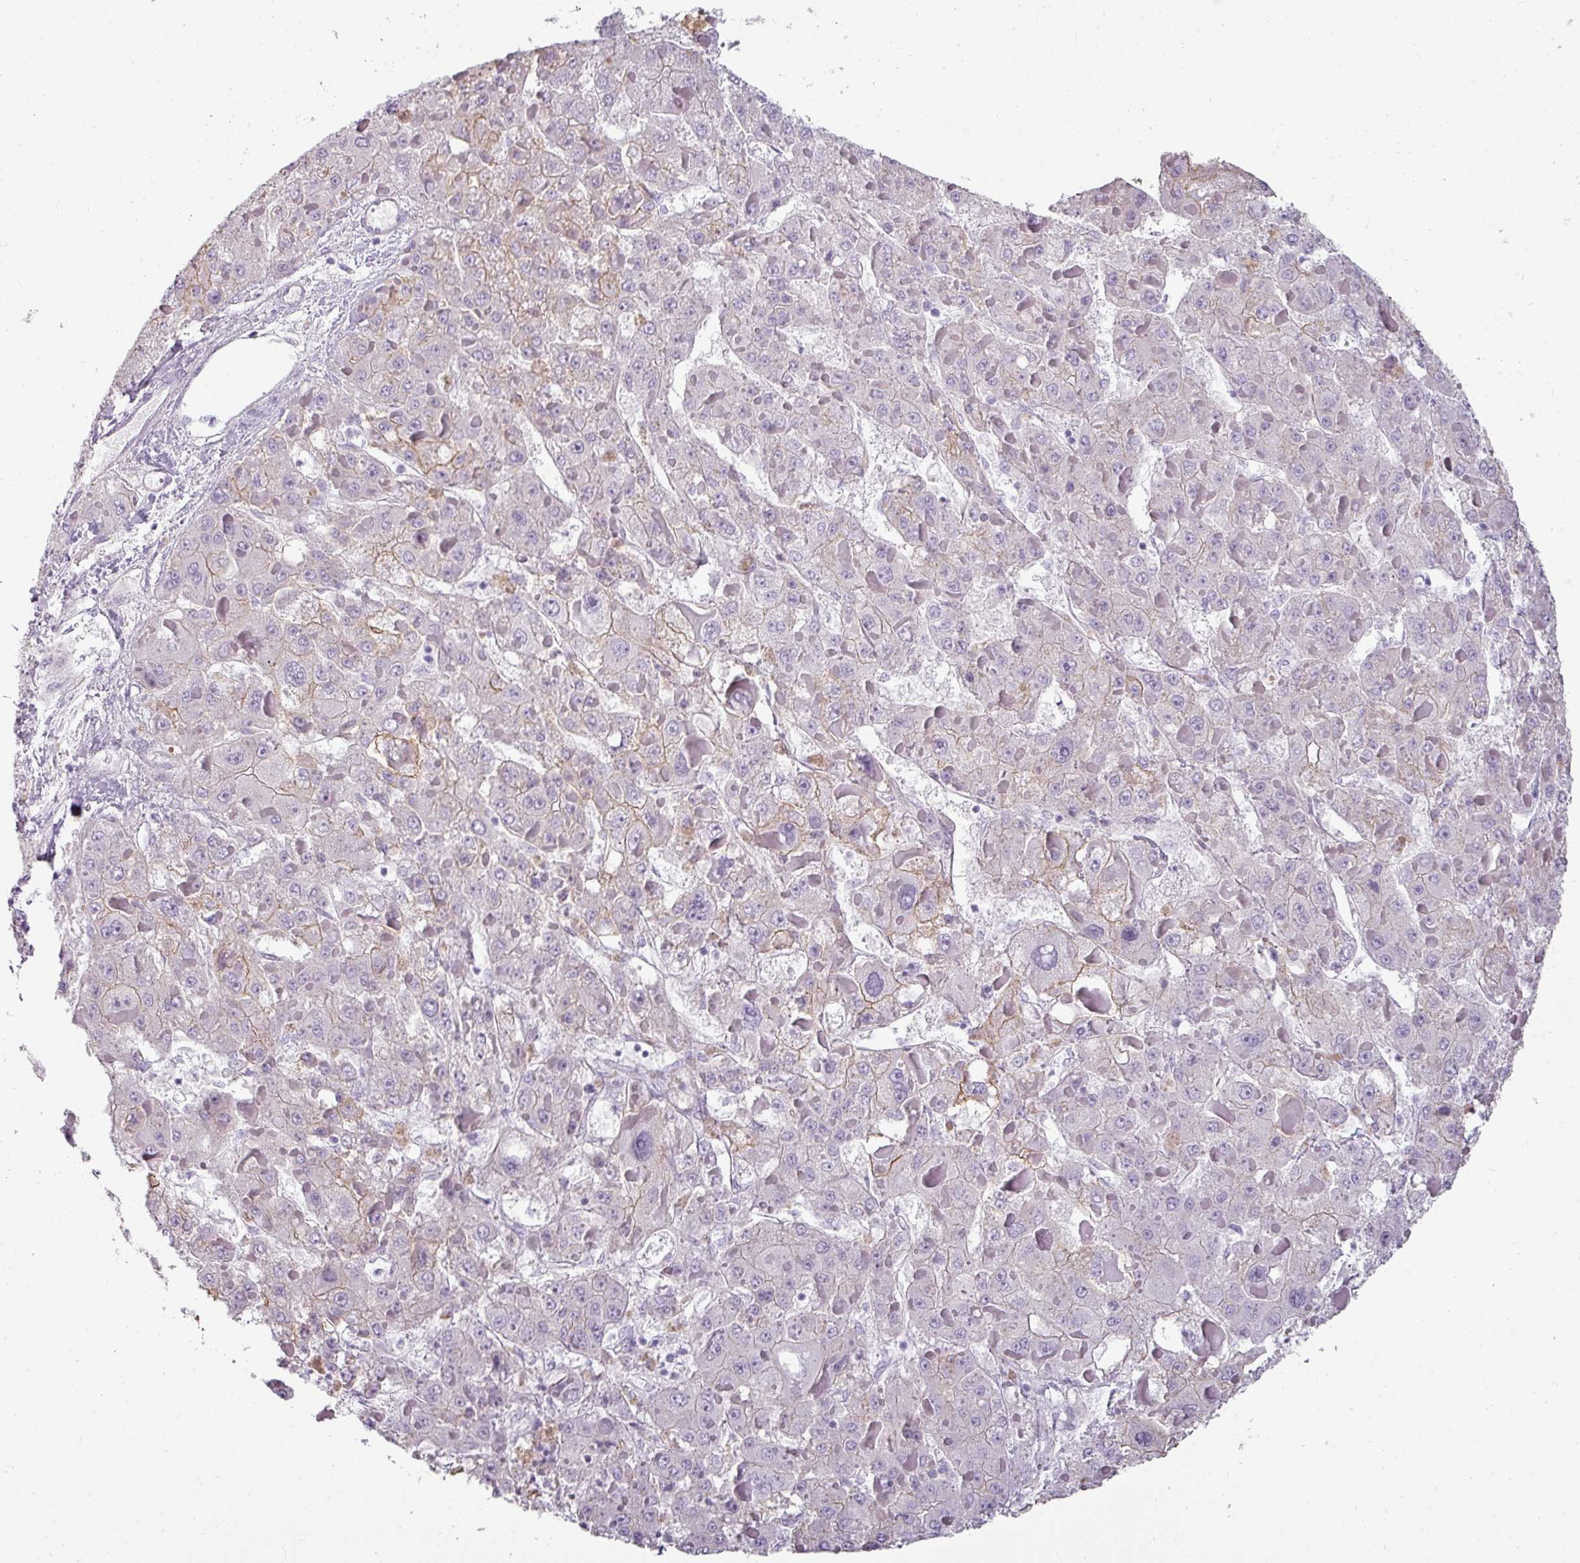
{"staining": {"intensity": "weak", "quantity": "<25%", "location": "cytoplasmic/membranous"}, "tissue": "liver cancer", "cell_type": "Tumor cells", "image_type": "cancer", "snomed": [{"axis": "morphology", "description": "Carcinoma, Hepatocellular, NOS"}, {"axis": "topography", "description": "Liver"}], "caption": "Liver cancer (hepatocellular carcinoma) stained for a protein using IHC reveals no expression tumor cells.", "gene": "ASB1", "patient": {"sex": "female", "age": 73}}